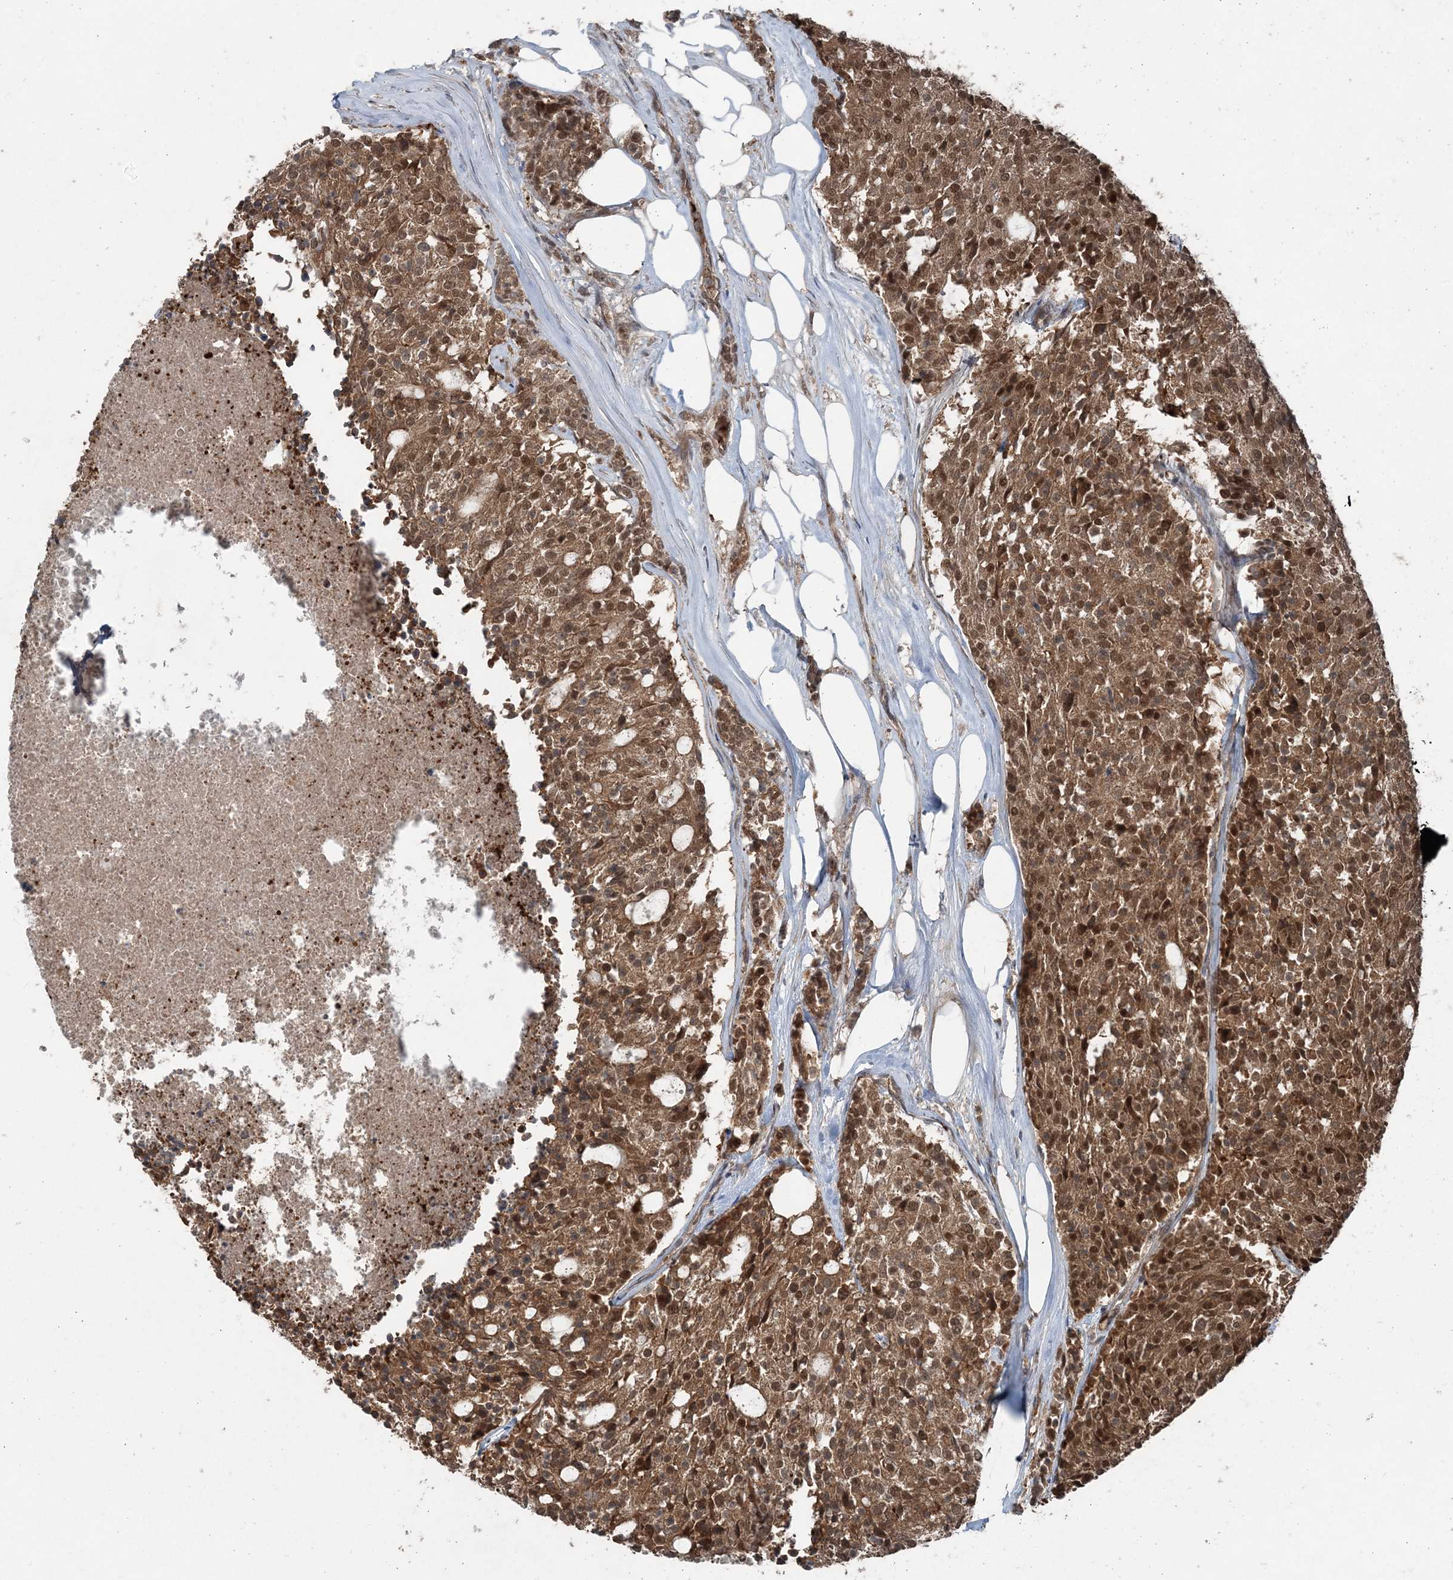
{"staining": {"intensity": "moderate", "quantity": ">75%", "location": "cytoplasmic/membranous,nuclear"}, "tissue": "carcinoid", "cell_type": "Tumor cells", "image_type": "cancer", "snomed": [{"axis": "morphology", "description": "Carcinoid, malignant, NOS"}, {"axis": "topography", "description": "Pancreas"}], "caption": "Immunohistochemical staining of human malignant carcinoid reveals medium levels of moderate cytoplasmic/membranous and nuclear protein staining in about >75% of tumor cells. Ihc stains the protein in brown and the nuclei are stained blue.", "gene": "FBXL17", "patient": {"sex": "female", "age": 54}}